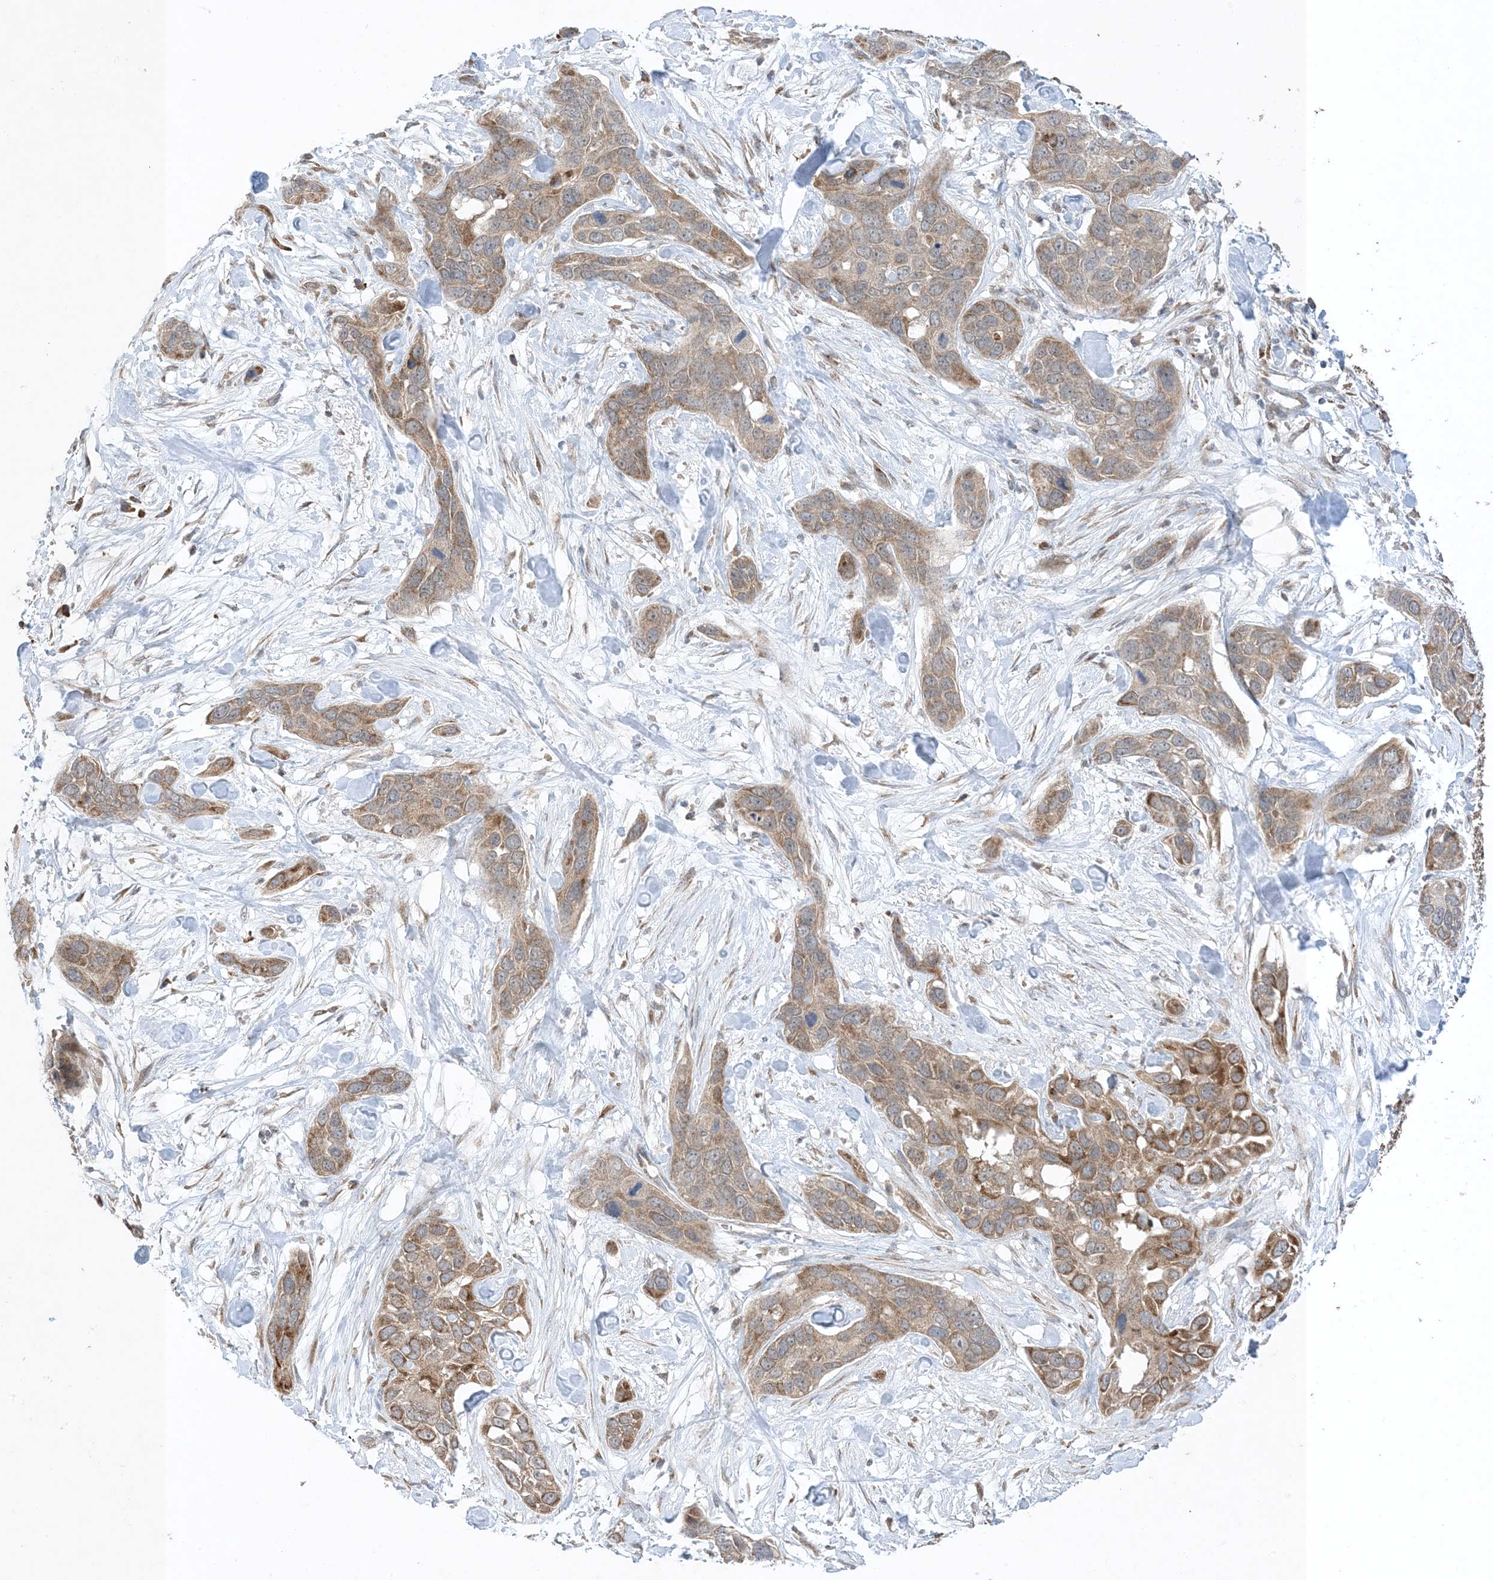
{"staining": {"intensity": "moderate", "quantity": ">75%", "location": "cytoplasmic/membranous"}, "tissue": "pancreatic cancer", "cell_type": "Tumor cells", "image_type": "cancer", "snomed": [{"axis": "morphology", "description": "Adenocarcinoma, NOS"}, {"axis": "topography", "description": "Pancreas"}], "caption": "Moderate cytoplasmic/membranous expression is present in about >75% of tumor cells in pancreatic cancer. The staining is performed using DAB (3,3'-diaminobenzidine) brown chromogen to label protein expression. The nuclei are counter-stained blue using hematoxylin.", "gene": "ODC1", "patient": {"sex": "female", "age": 60}}